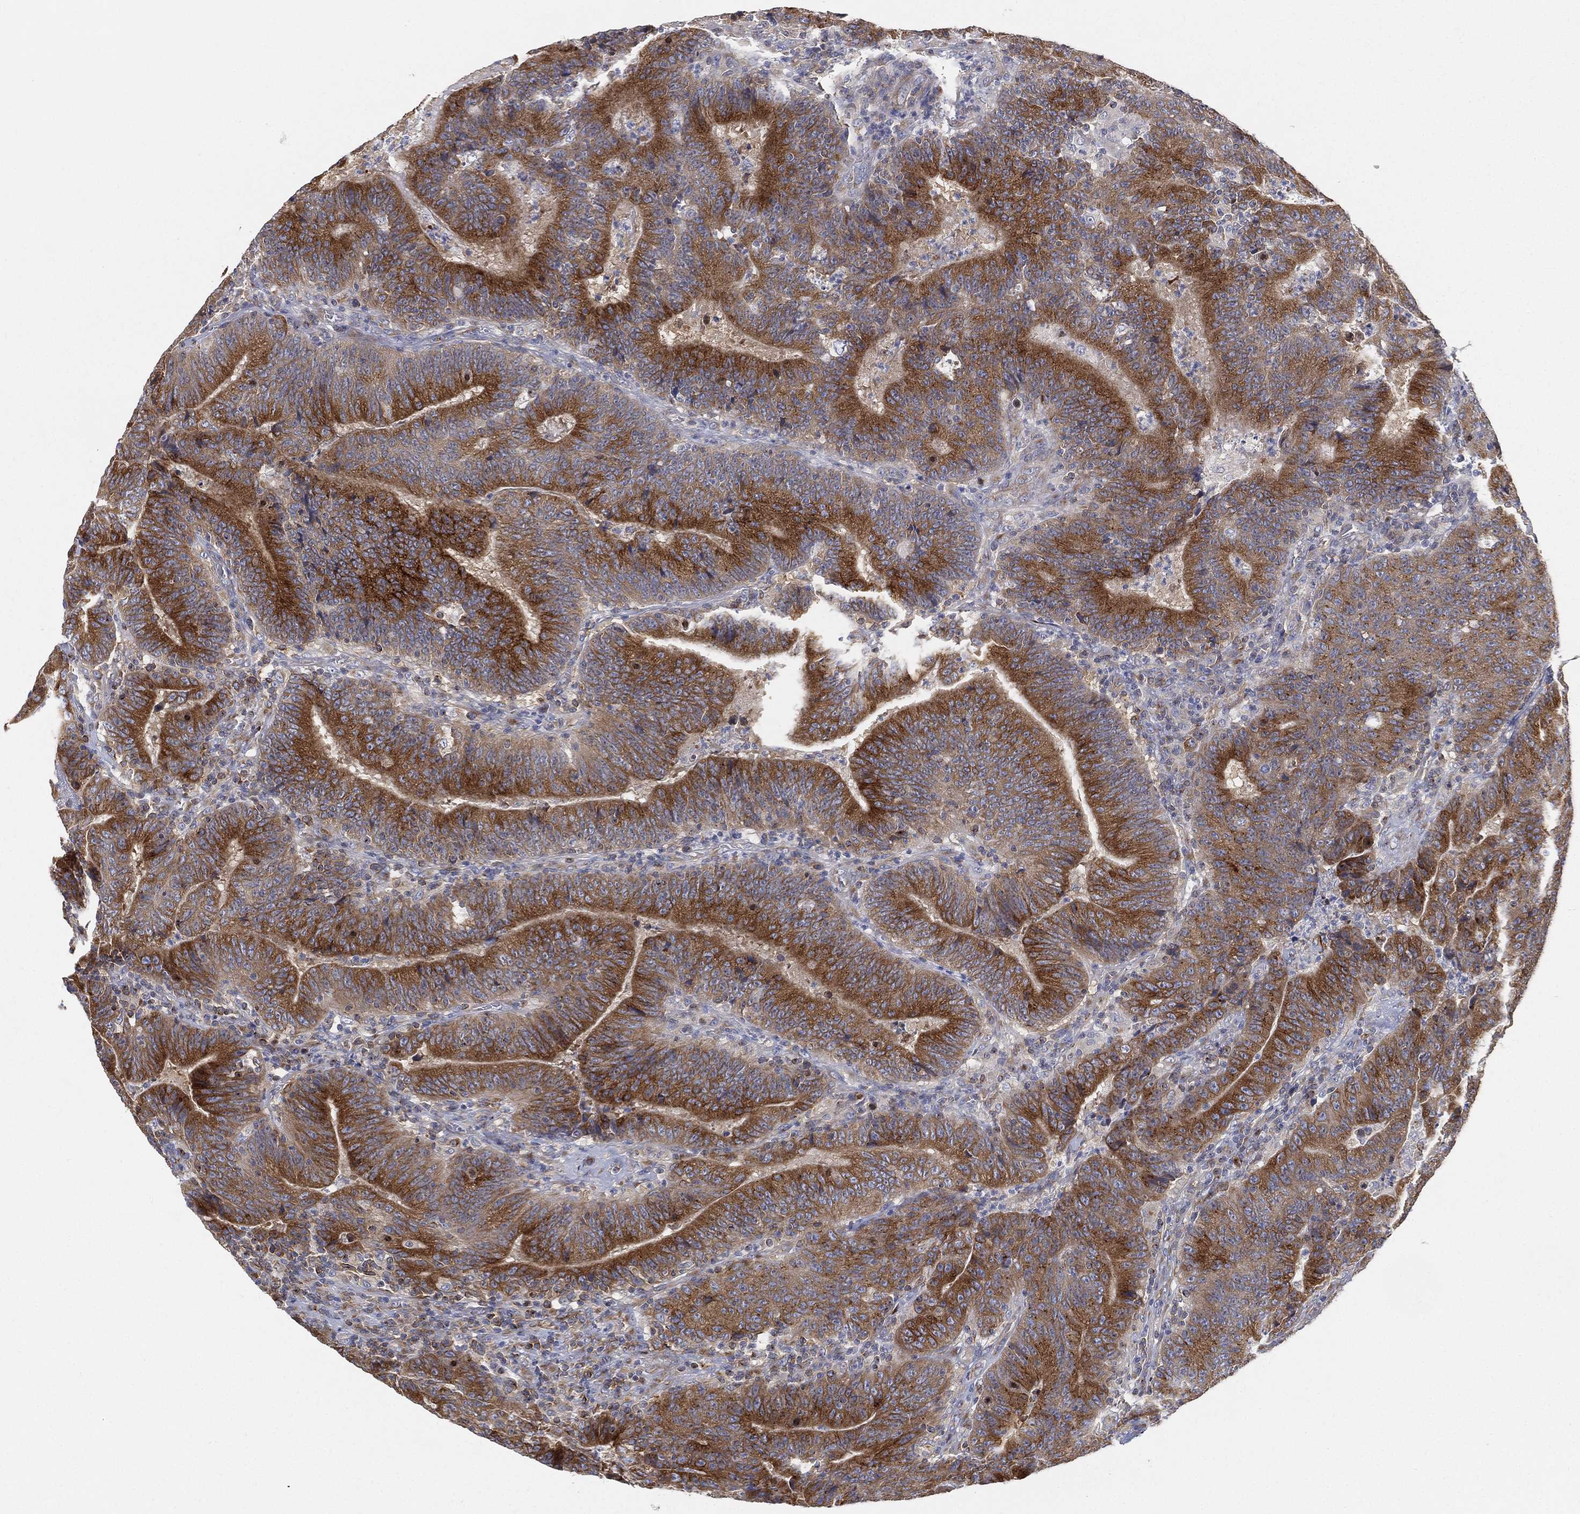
{"staining": {"intensity": "strong", "quantity": ">75%", "location": "cytoplasmic/membranous"}, "tissue": "colorectal cancer", "cell_type": "Tumor cells", "image_type": "cancer", "snomed": [{"axis": "morphology", "description": "Adenocarcinoma, NOS"}, {"axis": "topography", "description": "Colon"}], "caption": "Protein staining of colorectal cancer (adenocarcinoma) tissue displays strong cytoplasmic/membranous staining in about >75% of tumor cells.", "gene": "TMEM25", "patient": {"sex": "female", "age": 75}}